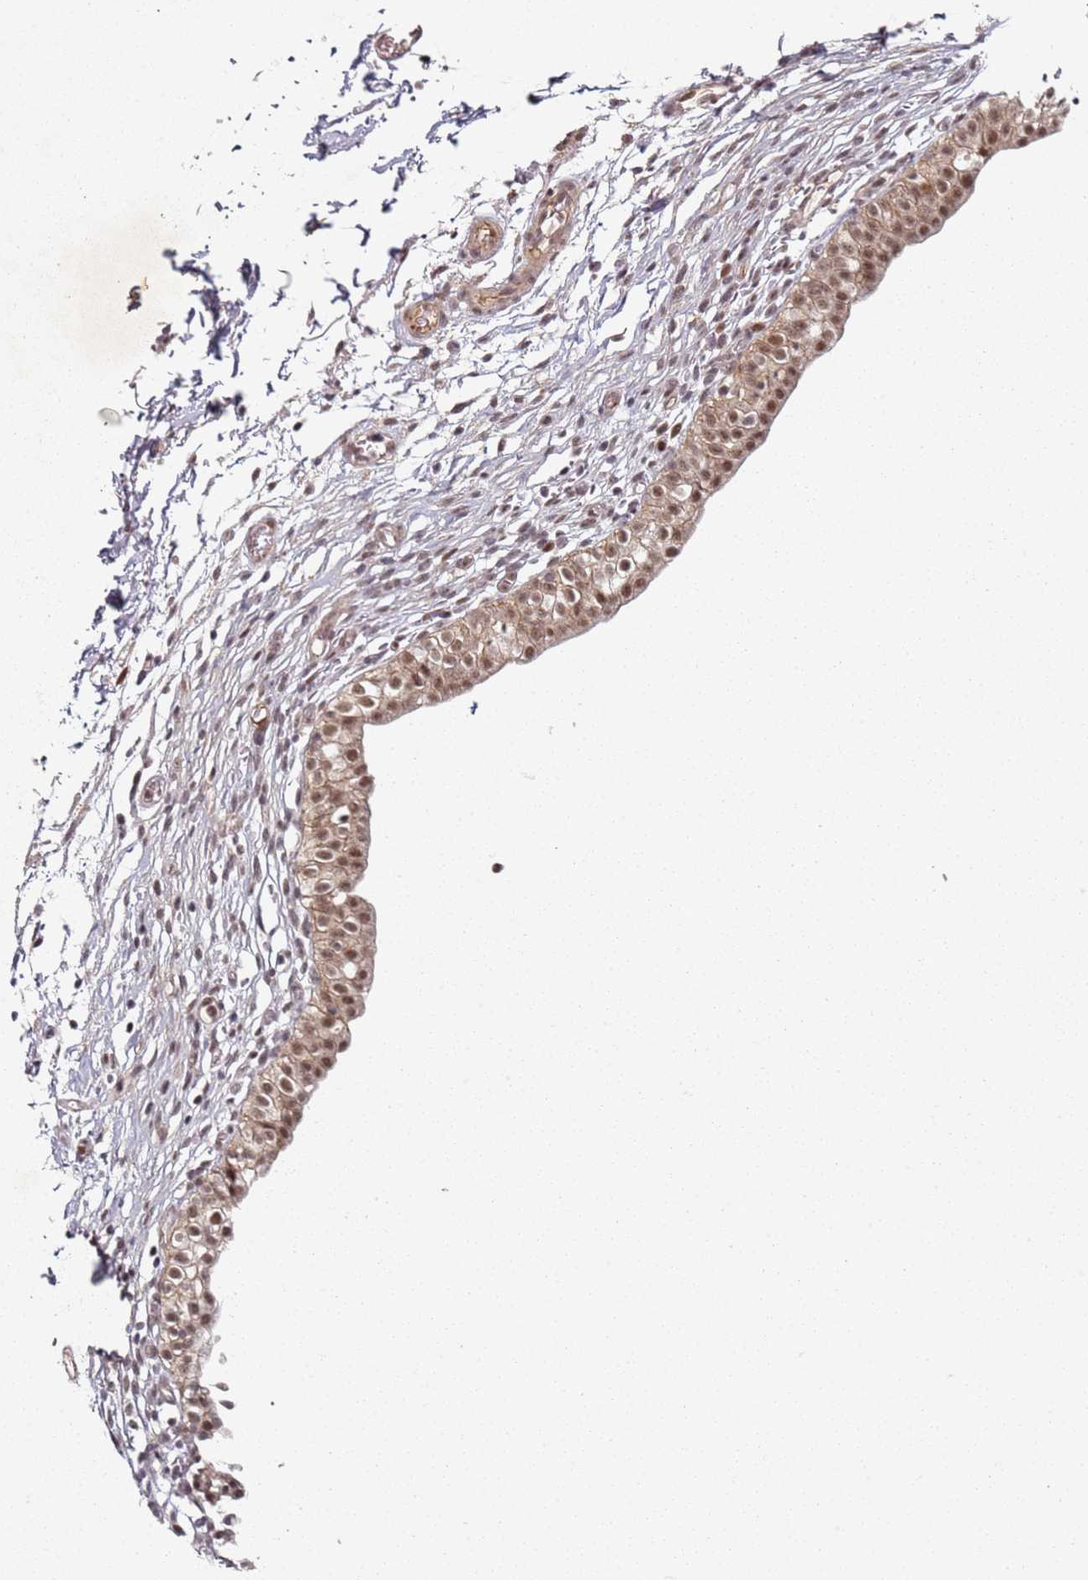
{"staining": {"intensity": "strong", "quantity": ">75%", "location": "cytoplasmic/membranous,nuclear"}, "tissue": "urinary bladder", "cell_type": "Urothelial cells", "image_type": "normal", "snomed": [{"axis": "morphology", "description": "Normal tissue, NOS"}, {"axis": "topography", "description": "Urinary bladder"}, {"axis": "topography", "description": "Peripheral nerve tissue"}], "caption": "Immunohistochemistry (IHC) image of unremarkable urinary bladder: human urinary bladder stained using immunohistochemistry (IHC) exhibits high levels of strong protein expression localized specifically in the cytoplasmic/membranous,nuclear of urothelial cells, appearing as a cytoplasmic/membranous,nuclear brown color.", "gene": "ATF6B", "patient": {"sex": "male", "age": 55}}